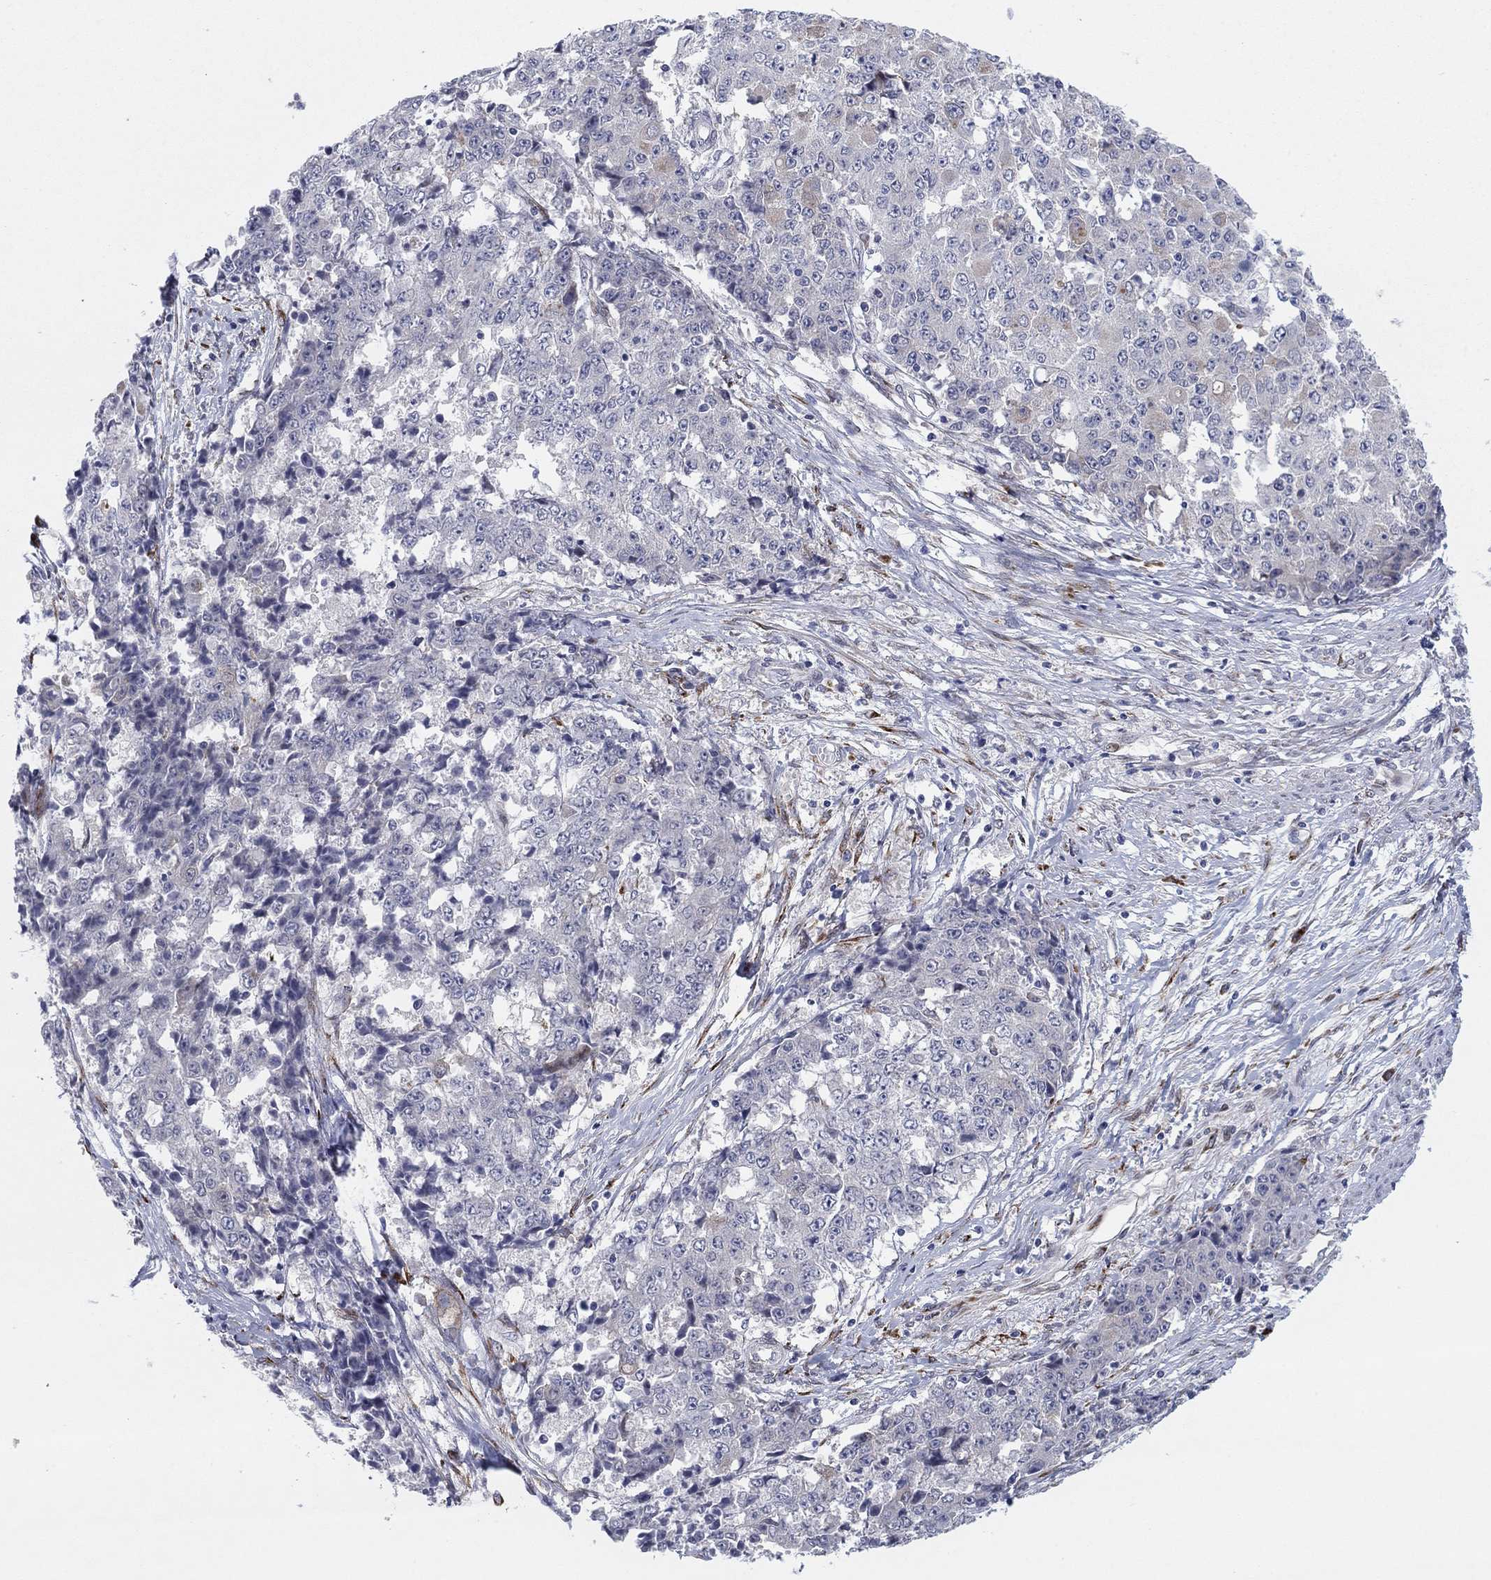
{"staining": {"intensity": "negative", "quantity": "none", "location": "none"}, "tissue": "ovarian cancer", "cell_type": "Tumor cells", "image_type": "cancer", "snomed": [{"axis": "morphology", "description": "Carcinoma, endometroid"}, {"axis": "topography", "description": "Ovary"}], "caption": "Protein analysis of ovarian endometroid carcinoma exhibits no significant positivity in tumor cells.", "gene": "TTC21B", "patient": {"sex": "female", "age": 42}}